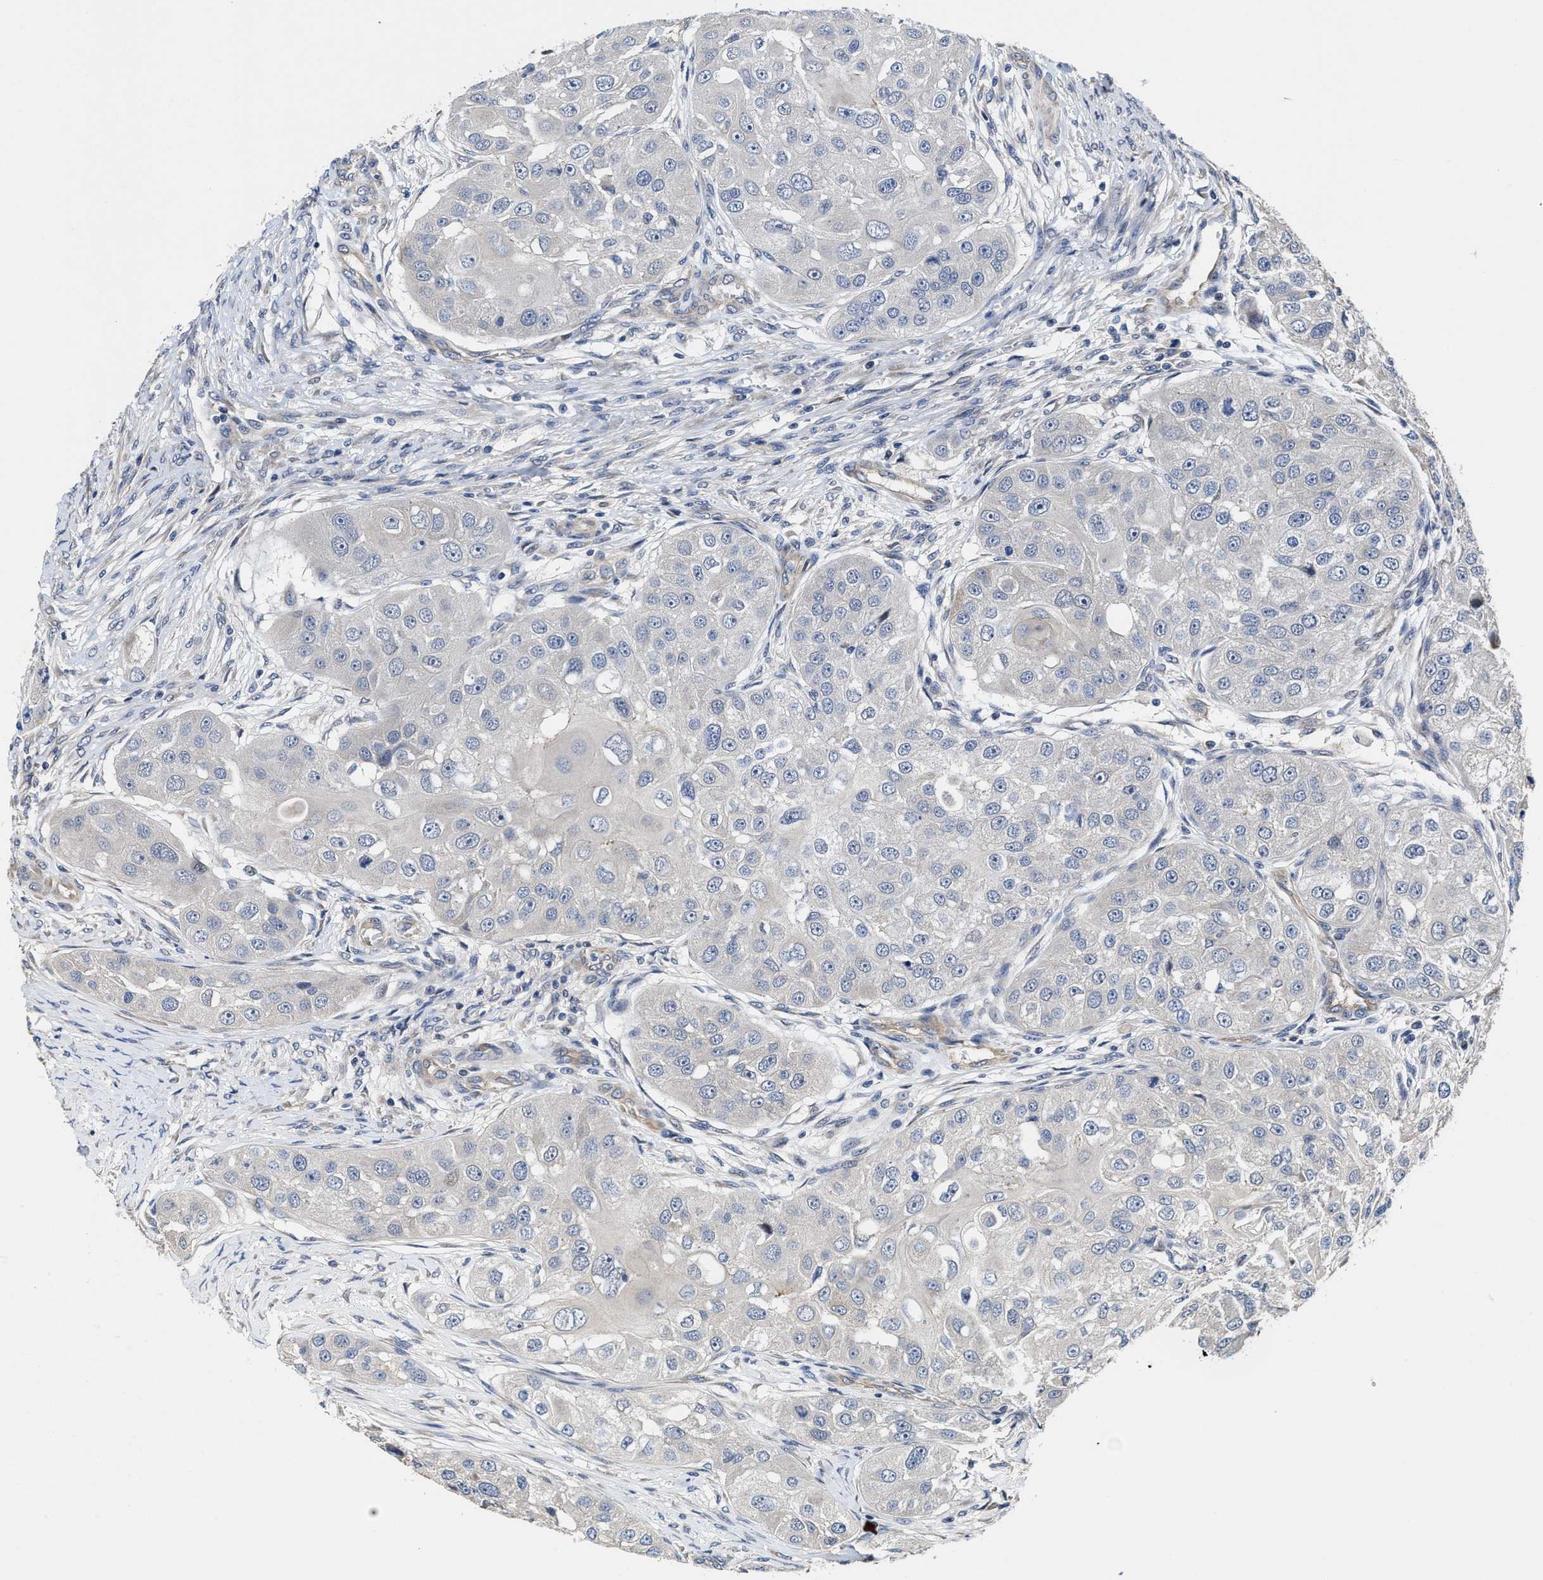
{"staining": {"intensity": "negative", "quantity": "none", "location": "none"}, "tissue": "head and neck cancer", "cell_type": "Tumor cells", "image_type": "cancer", "snomed": [{"axis": "morphology", "description": "Normal tissue, NOS"}, {"axis": "morphology", "description": "Squamous cell carcinoma, NOS"}, {"axis": "topography", "description": "Skeletal muscle"}, {"axis": "topography", "description": "Head-Neck"}], "caption": "An immunohistochemistry micrograph of squamous cell carcinoma (head and neck) is shown. There is no staining in tumor cells of squamous cell carcinoma (head and neck).", "gene": "TRAF6", "patient": {"sex": "male", "age": 51}}